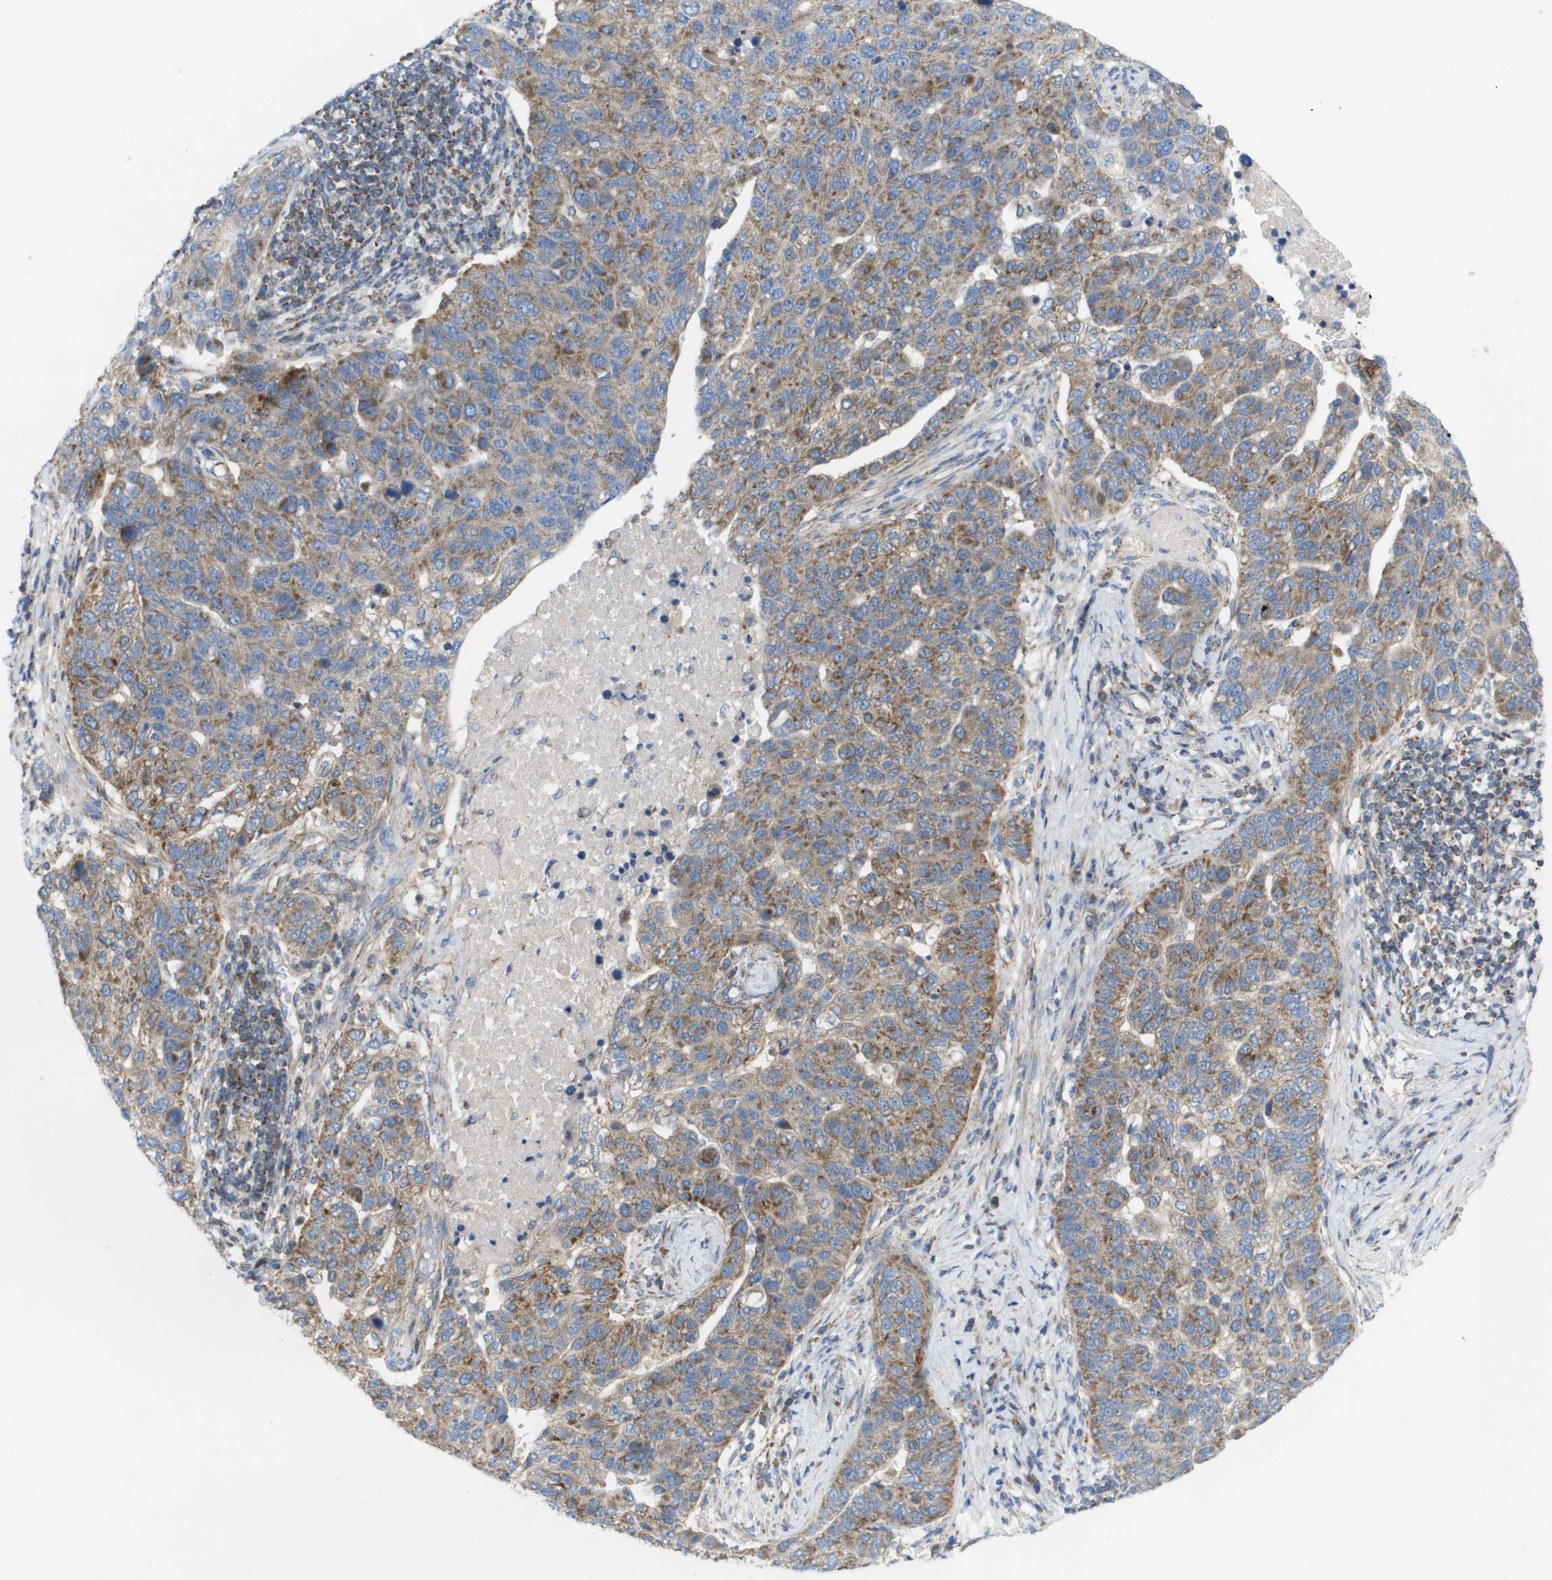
{"staining": {"intensity": "moderate", "quantity": ">75%", "location": "cytoplasmic/membranous"}, "tissue": "pancreatic cancer", "cell_type": "Tumor cells", "image_type": "cancer", "snomed": [{"axis": "morphology", "description": "Adenocarcinoma, NOS"}, {"axis": "topography", "description": "Pancreas"}], "caption": "Tumor cells show medium levels of moderate cytoplasmic/membranous expression in approximately >75% of cells in human pancreatic cancer (adenocarcinoma). (brown staining indicates protein expression, while blue staining denotes nuclei).", "gene": "FIS1", "patient": {"sex": "female", "age": 61}}